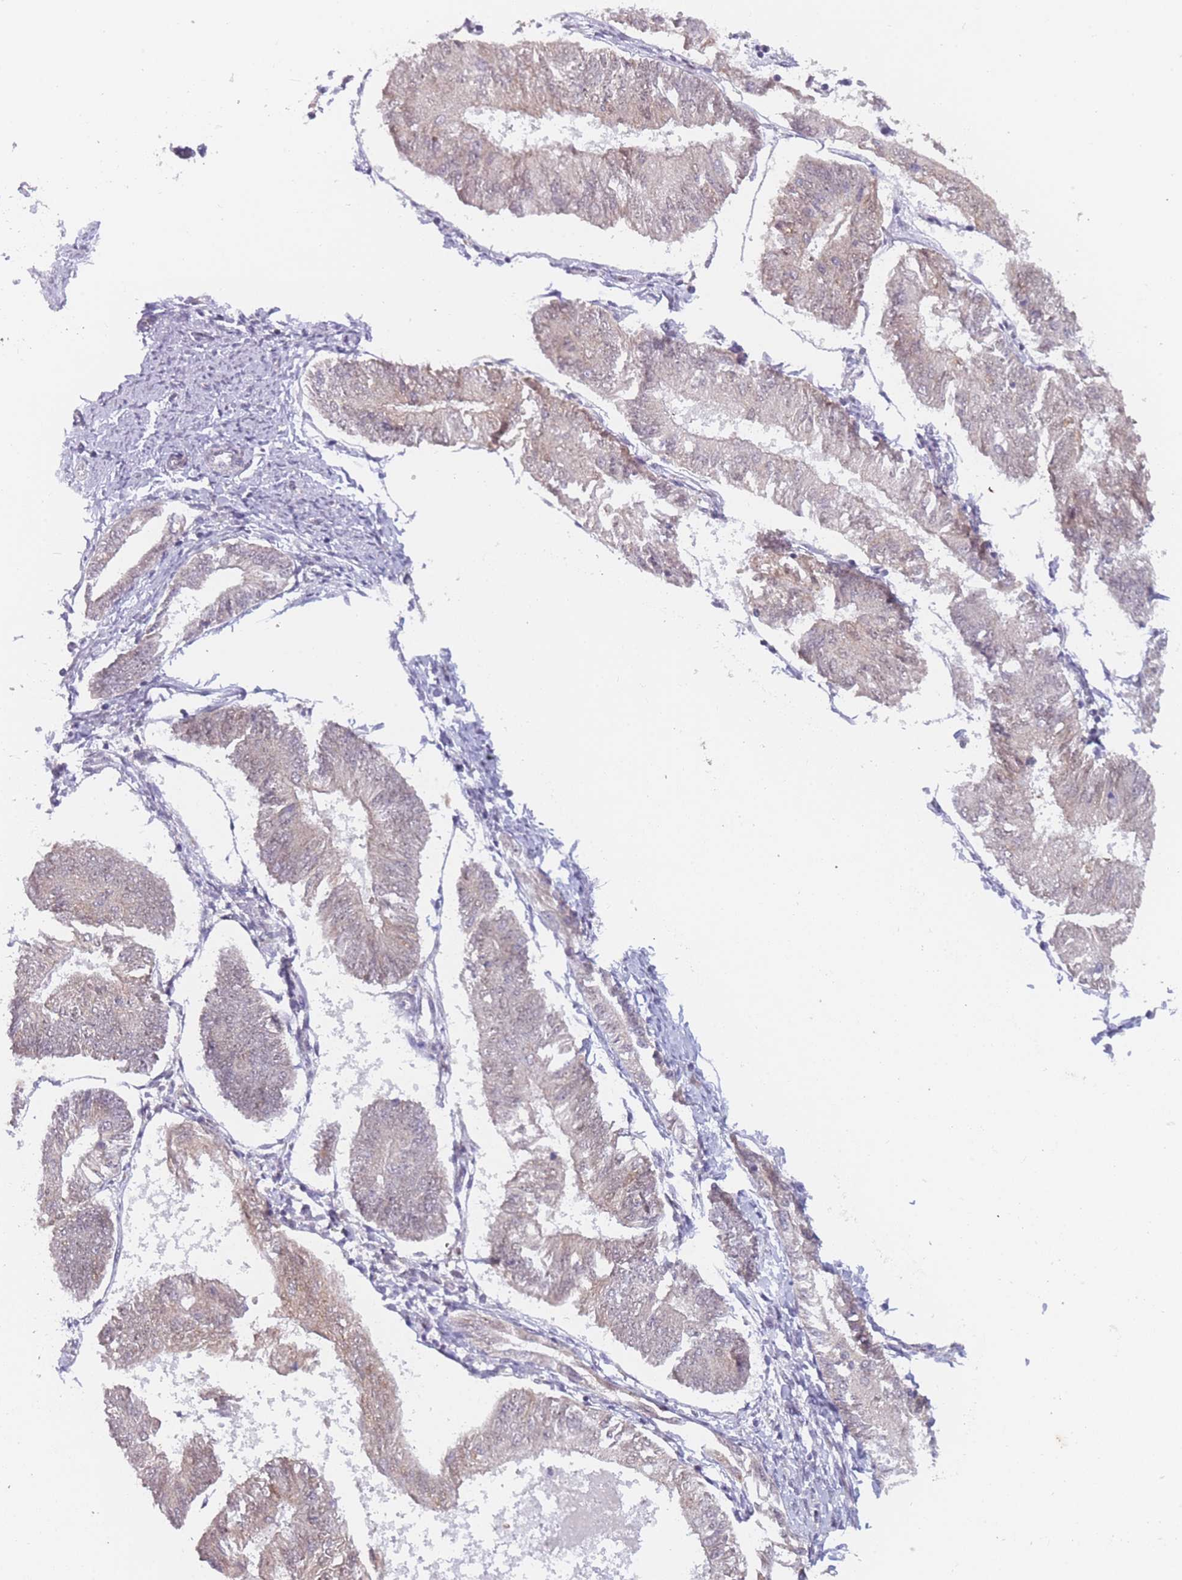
{"staining": {"intensity": "weak", "quantity": "25%-75%", "location": "cytoplasmic/membranous"}, "tissue": "endometrial cancer", "cell_type": "Tumor cells", "image_type": "cancer", "snomed": [{"axis": "morphology", "description": "Adenocarcinoma, NOS"}, {"axis": "topography", "description": "Endometrium"}], "caption": "Protein positivity by immunohistochemistry (IHC) shows weak cytoplasmic/membranous expression in about 25%-75% of tumor cells in endometrial cancer. (Brightfield microscopy of DAB IHC at high magnification).", "gene": "MRI1", "patient": {"sex": "female", "age": 58}}